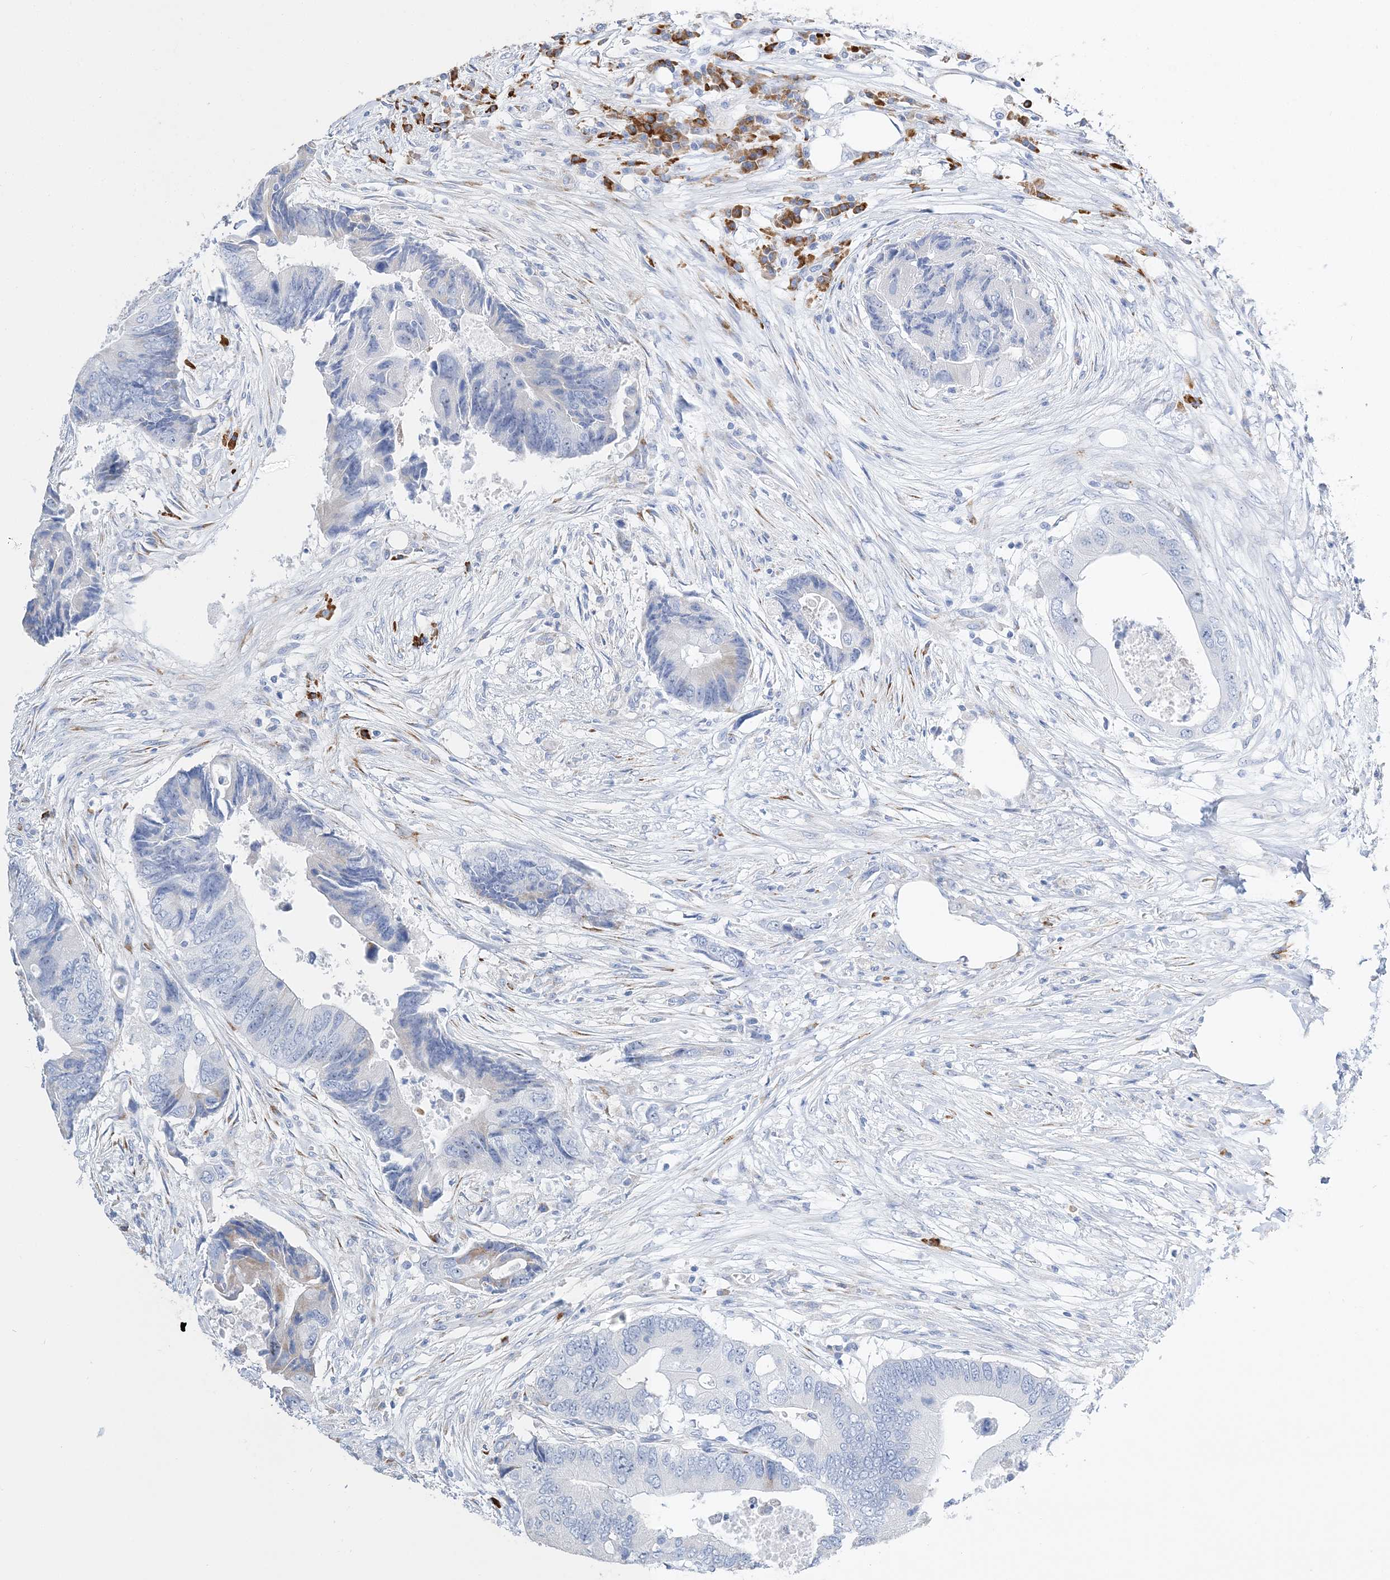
{"staining": {"intensity": "weak", "quantity": "<25%", "location": "cytoplasmic/membranous"}, "tissue": "colorectal cancer", "cell_type": "Tumor cells", "image_type": "cancer", "snomed": [{"axis": "morphology", "description": "Adenocarcinoma, NOS"}, {"axis": "topography", "description": "Colon"}], "caption": "Immunohistochemistry (IHC) of colorectal cancer demonstrates no positivity in tumor cells. (IHC, brightfield microscopy, high magnification).", "gene": "TSPYL6", "patient": {"sex": "male", "age": 71}}